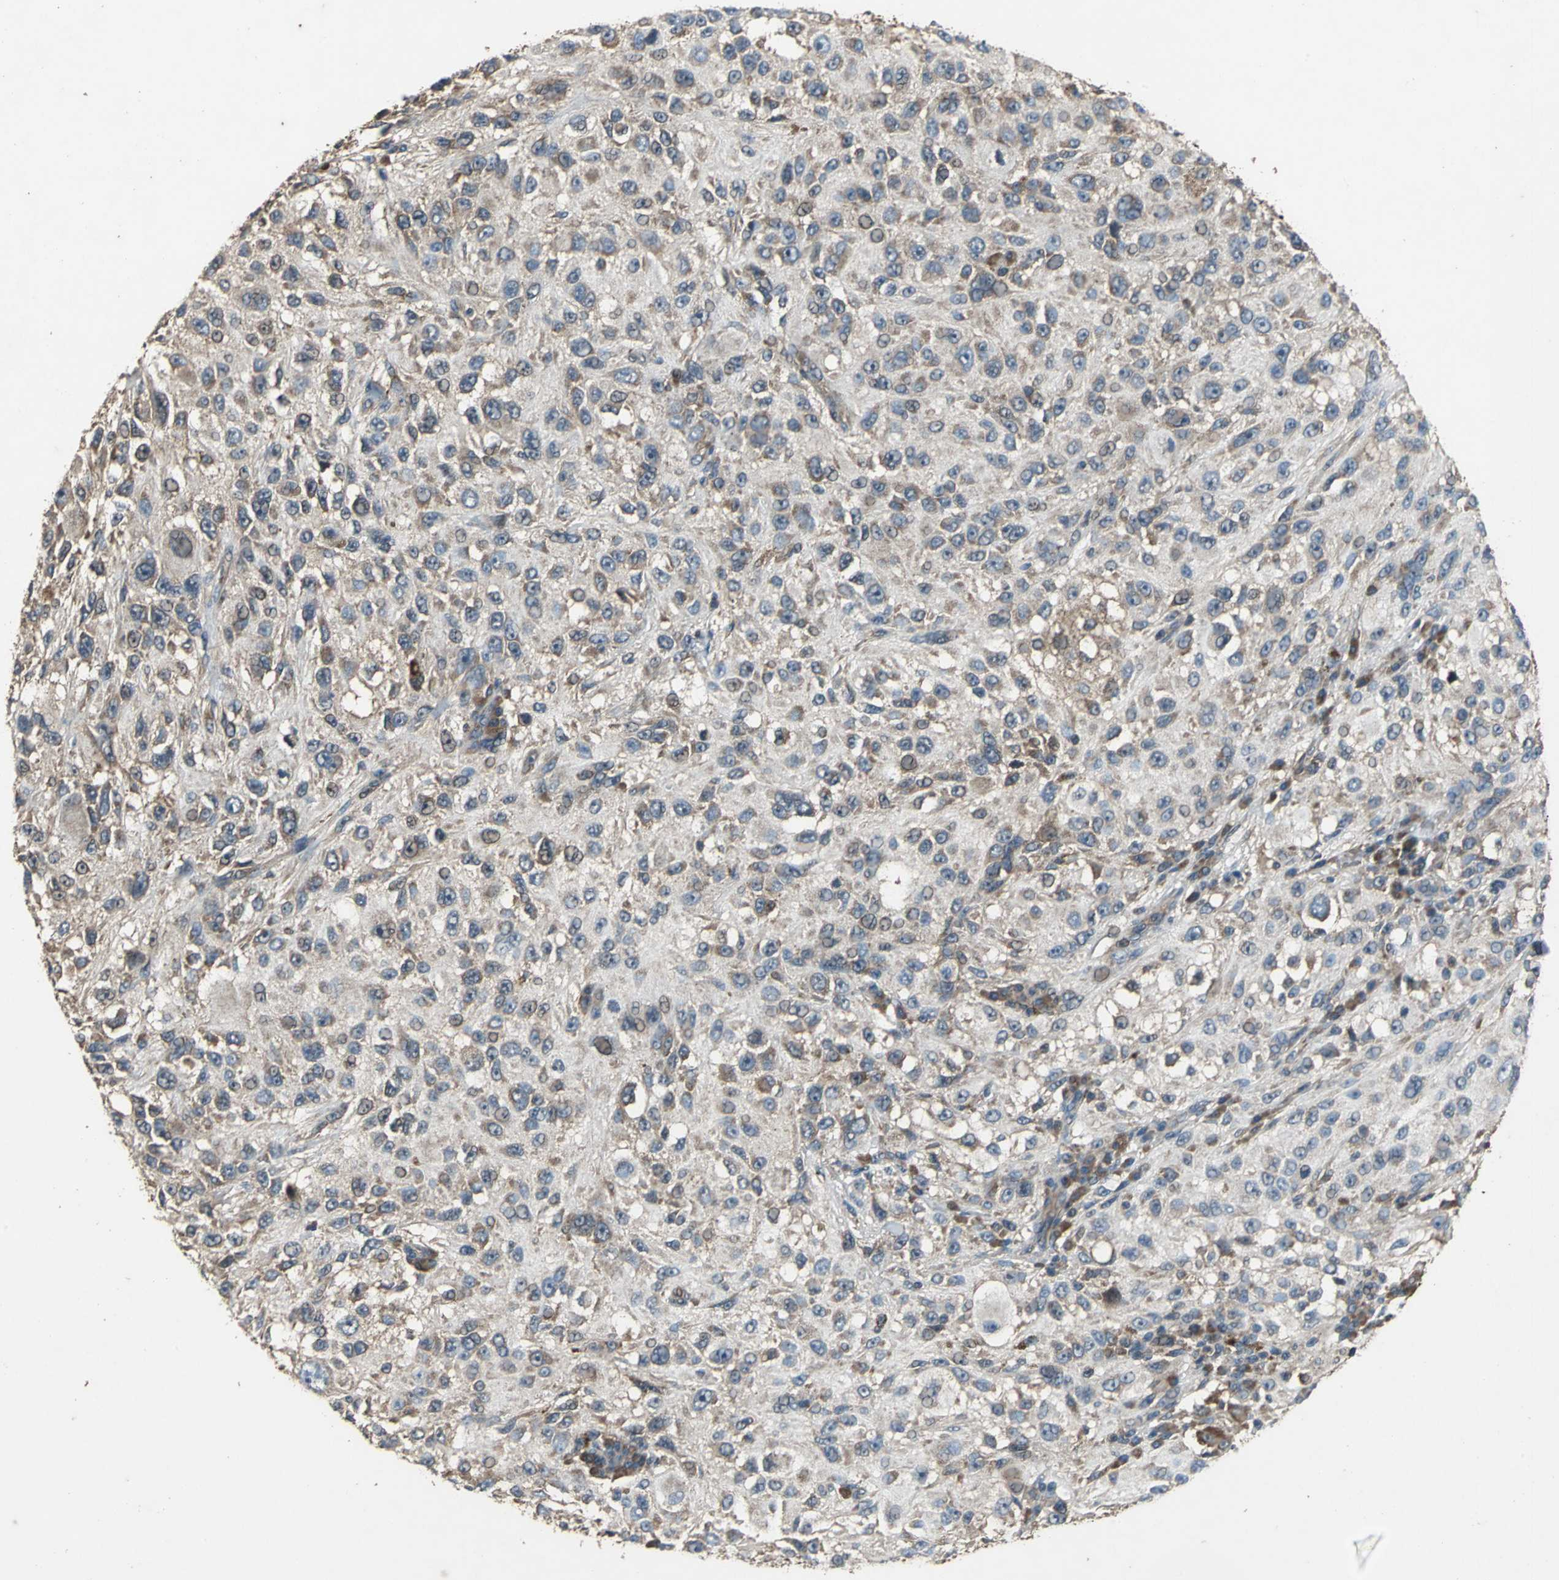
{"staining": {"intensity": "moderate", "quantity": ">75%", "location": "cytoplasmic/membranous"}, "tissue": "melanoma", "cell_type": "Tumor cells", "image_type": "cancer", "snomed": [{"axis": "morphology", "description": "Necrosis, NOS"}, {"axis": "morphology", "description": "Malignant melanoma, NOS"}, {"axis": "topography", "description": "Skin"}], "caption": "There is medium levels of moderate cytoplasmic/membranous positivity in tumor cells of malignant melanoma, as demonstrated by immunohistochemical staining (brown color).", "gene": "ZNF608", "patient": {"sex": "female", "age": 87}}